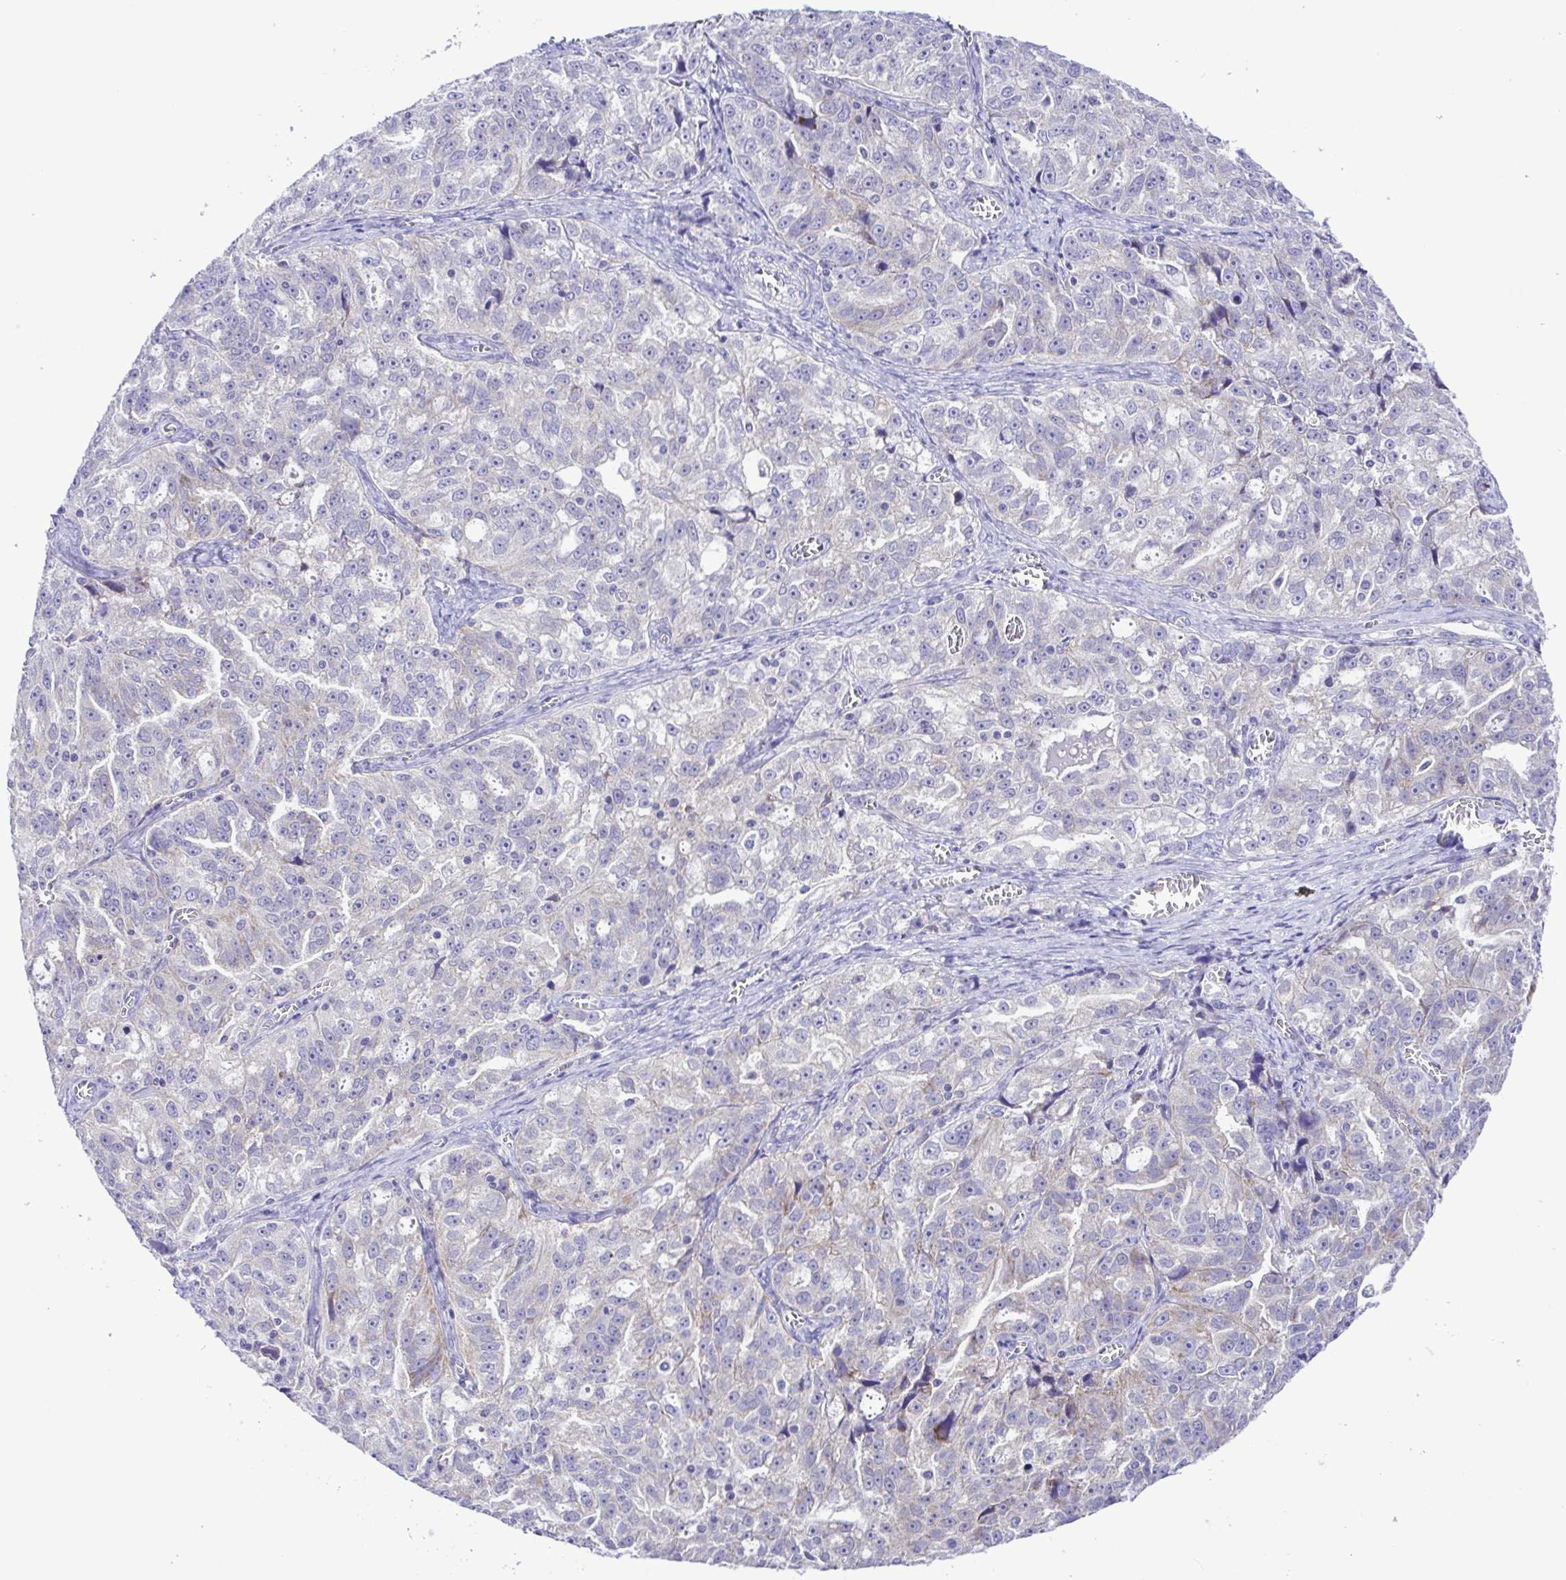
{"staining": {"intensity": "negative", "quantity": "none", "location": "none"}, "tissue": "ovarian cancer", "cell_type": "Tumor cells", "image_type": "cancer", "snomed": [{"axis": "morphology", "description": "Cystadenocarcinoma, serous, NOS"}, {"axis": "topography", "description": "Ovary"}], "caption": "The immunohistochemistry (IHC) photomicrograph has no significant expression in tumor cells of serous cystadenocarcinoma (ovarian) tissue.", "gene": "SYT1", "patient": {"sex": "female", "age": 51}}